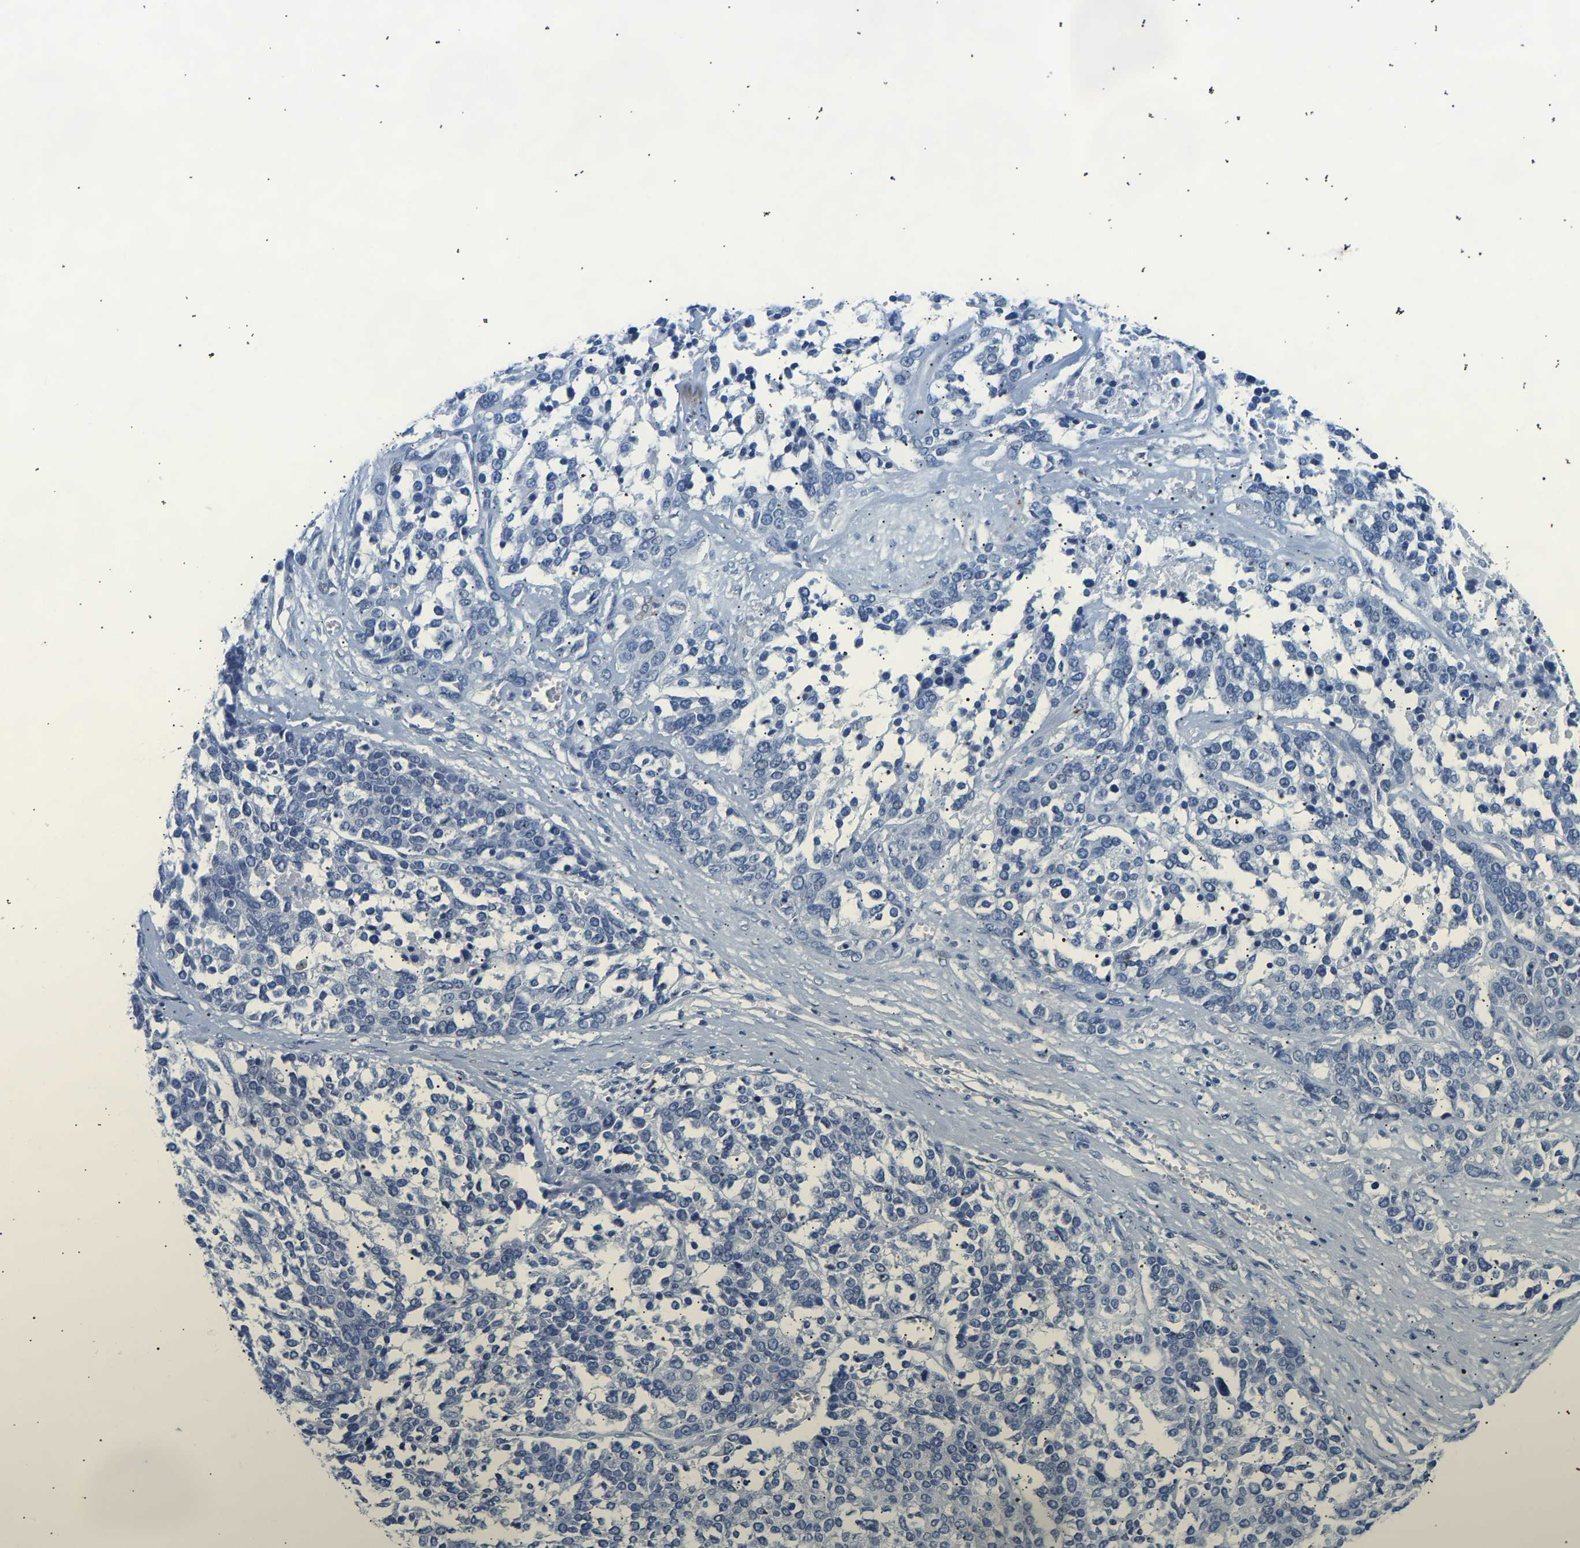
{"staining": {"intensity": "negative", "quantity": "none", "location": "none"}, "tissue": "ovarian cancer", "cell_type": "Tumor cells", "image_type": "cancer", "snomed": [{"axis": "morphology", "description": "Cystadenocarcinoma, serous, NOS"}, {"axis": "topography", "description": "Ovary"}], "caption": "The immunohistochemistry (IHC) micrograph has no significant expression in tumor cells of ovarian serous cystadenocarcinoma tissue. (DAB IHC, high magnification).", "gene": "SPINK2", "patient": {"sex": "female", "age": 44}}